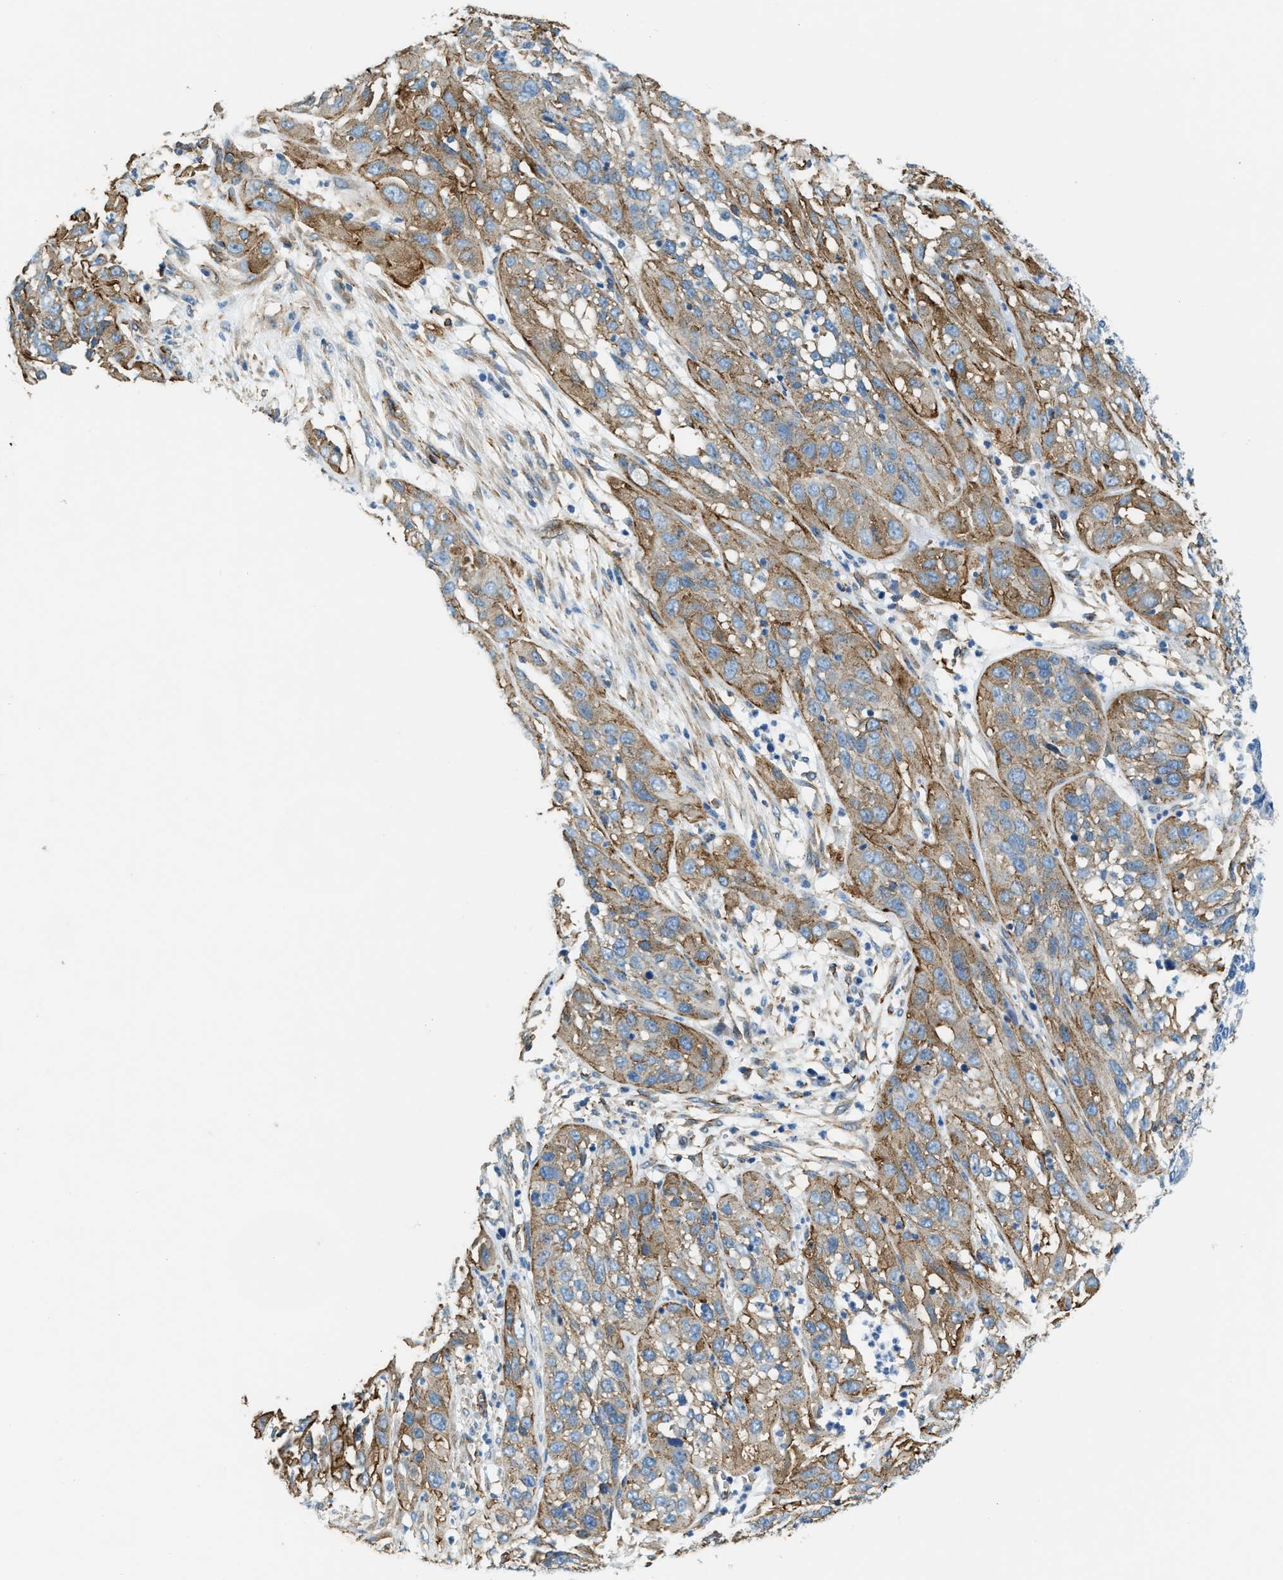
{"staining": {"intensity": "moderate", "quantity": ">75%", "location": "cytoplasmic/membranous"}, "tissue": "cervical cancer", "cell_type": "Tumor cells", "image_type": "cancer", "snomed": [{"axis": "morphology", "description": "Squamous cell carcinoma, NOS"}, {"axis": "topography", "description": "Cervix"}], "caption": "There is medium levels of moderate cytoplasmic/membranous expression in tumor cells of cervical cancer (squamous cell carcinoma), as demonstrated by immunohistochemical staining (brown color).", "gene": "TMEM43", "patient": {"sex": "female", "age": 32}}